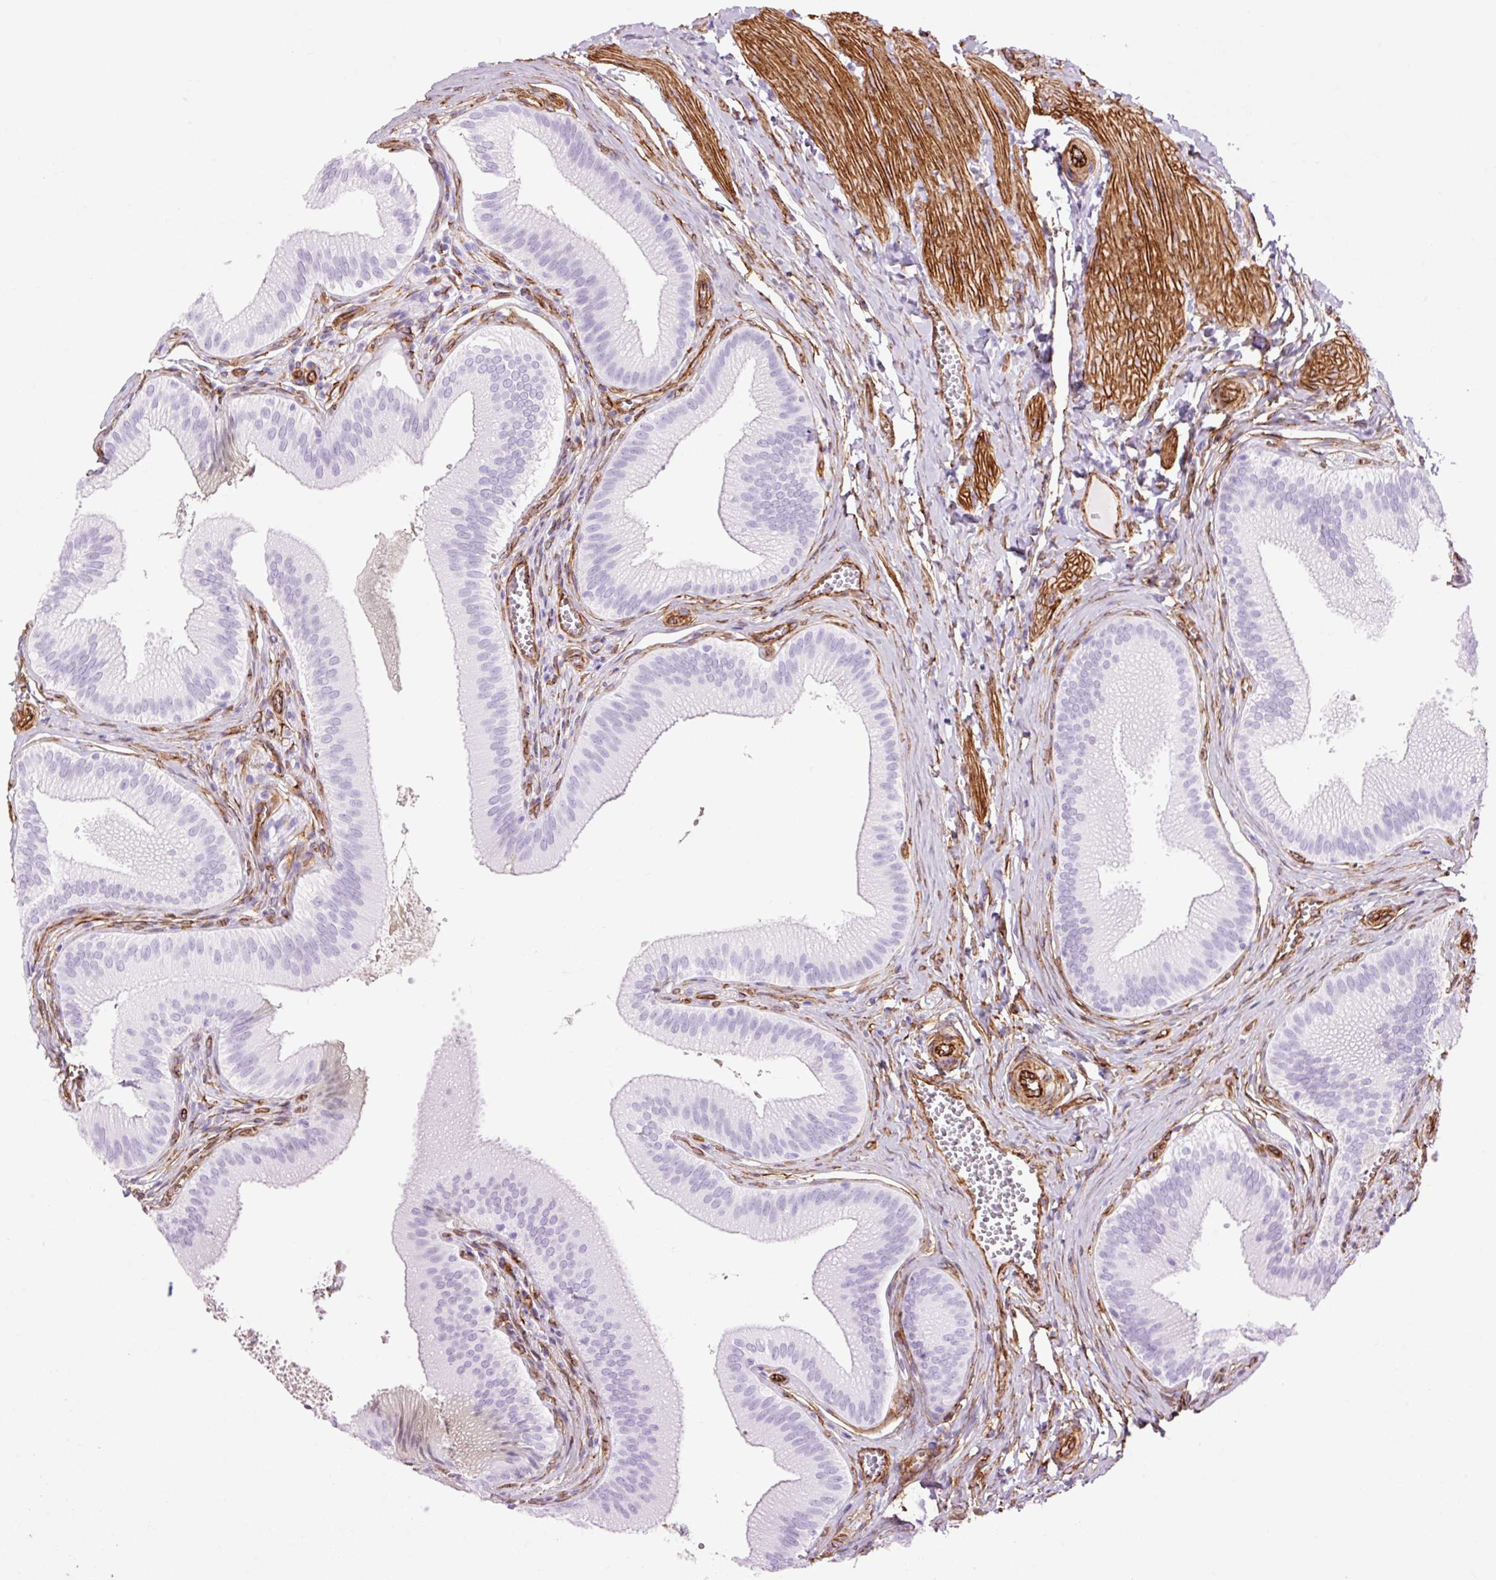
{"staining": {"intensity": "negative", "quantity": "none", "location": "none"}, "tissue": "gallbladder", "cell_type": "Glandular cells", "image_type": "normal", "snomed": [{"axis": "morphology", "description": "Normal tissue, NOS"}, {"axis": "topography", "description": "Gallbladder"}], "caption": "A high-resolution photomicrograph shows immunohistochemistry staining of benign gallbladder, which displays no significant positivity in glandular cells. The staining was performed using DAB to visualize the protein expression in brown, while the nuclei were stained in blue with hematoxylin (Magnification: 20x).", "gene": "CAV1", "patient": {"sex": "male", "age": 17}}